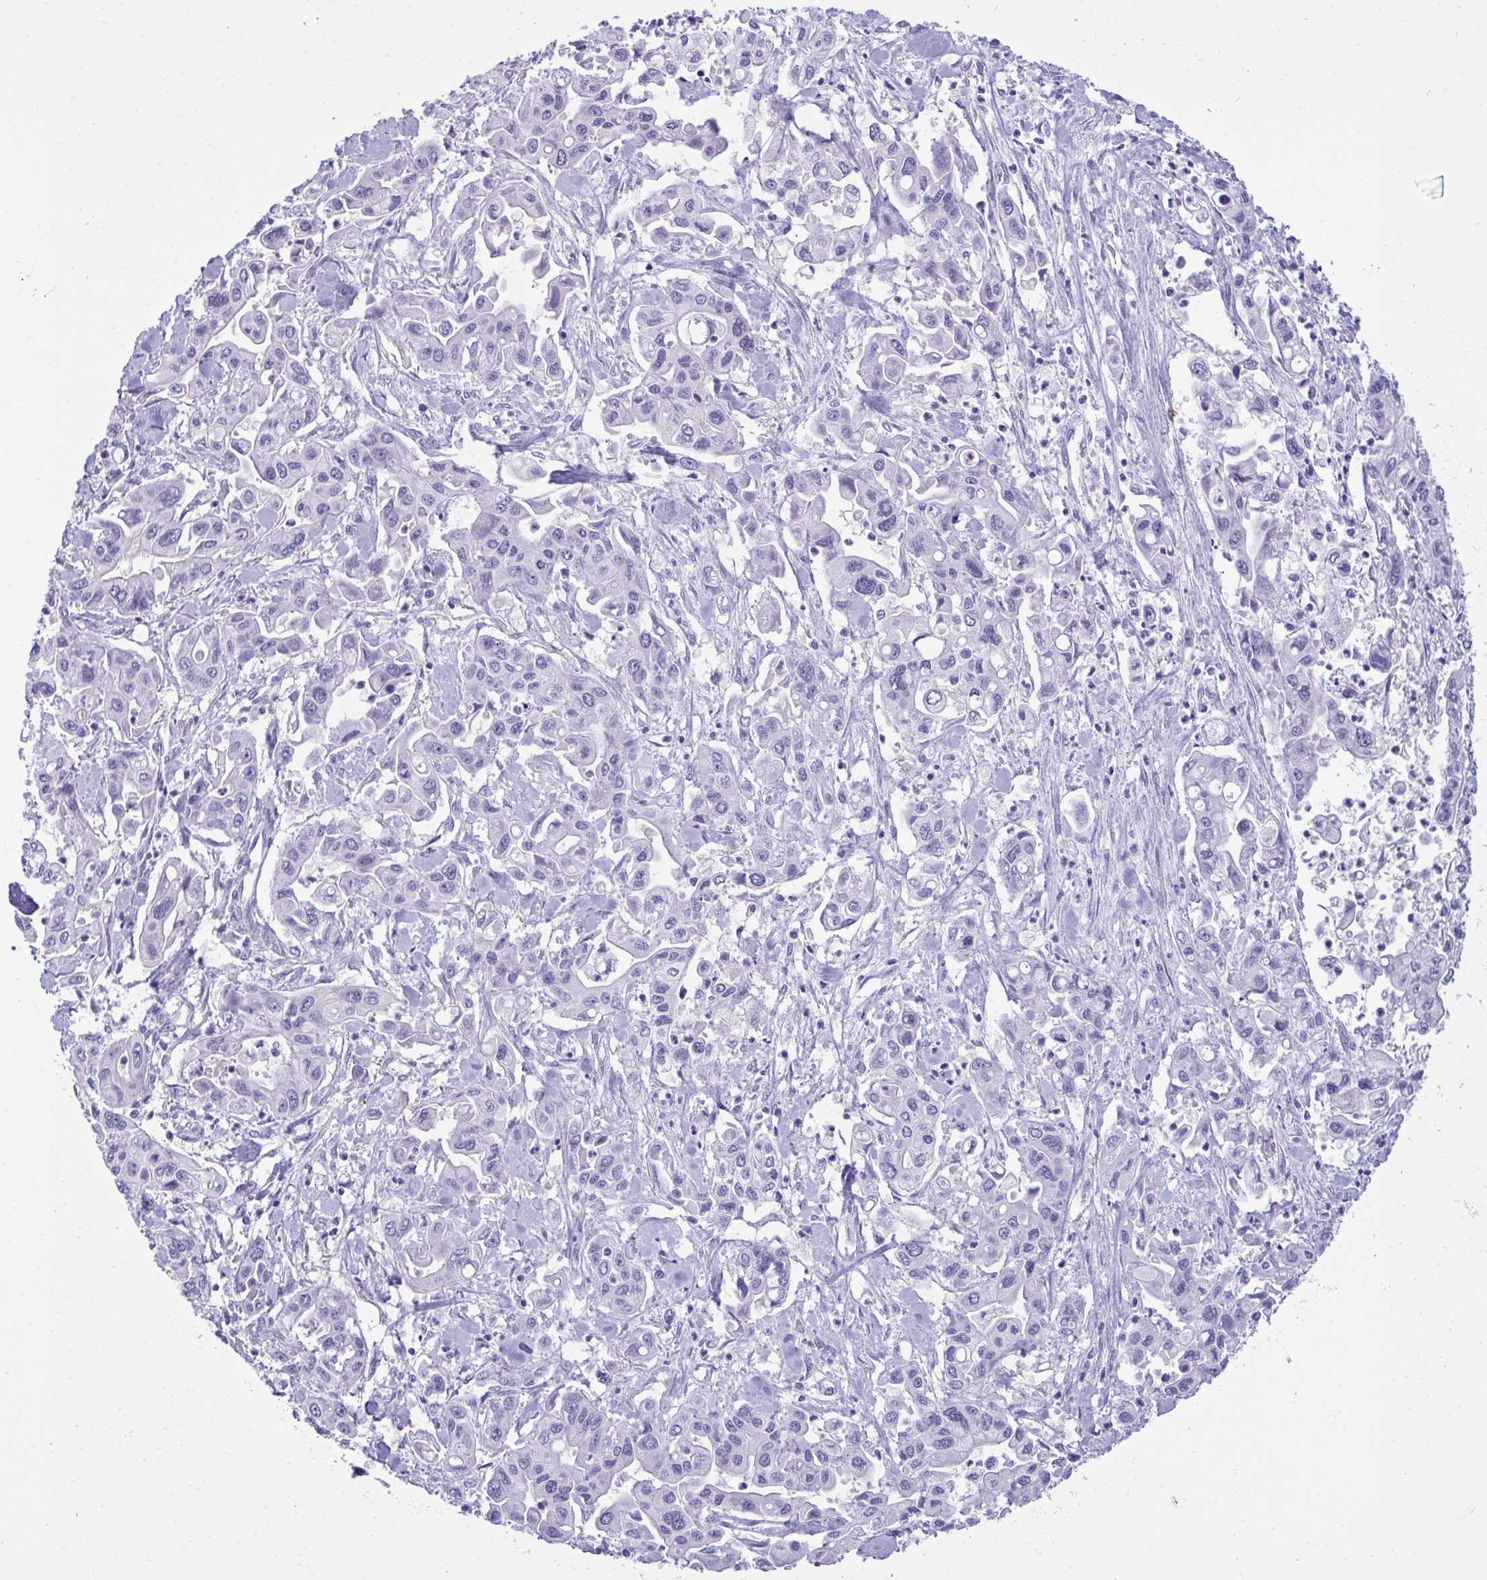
{"staining": {"intensity": "negative", "quantity": "none", "location": "none"}, "tissue": "pancreatic cancer", "cell_type": "Tumor cells", "image_type": "cancer", "snomed": [{"axis": "morphology", "description": "Adenocarcinoma, NOS"}, {"axis": "topography", "description": "Pancreas"}], "caption": "Immunohistochemistry image of human pancreatic cancer stained for a protein (brown), which reveals no positivity in tumor cells.", "gene": "TMCO5A", "patient": {"sex": "male", "age": 62}}